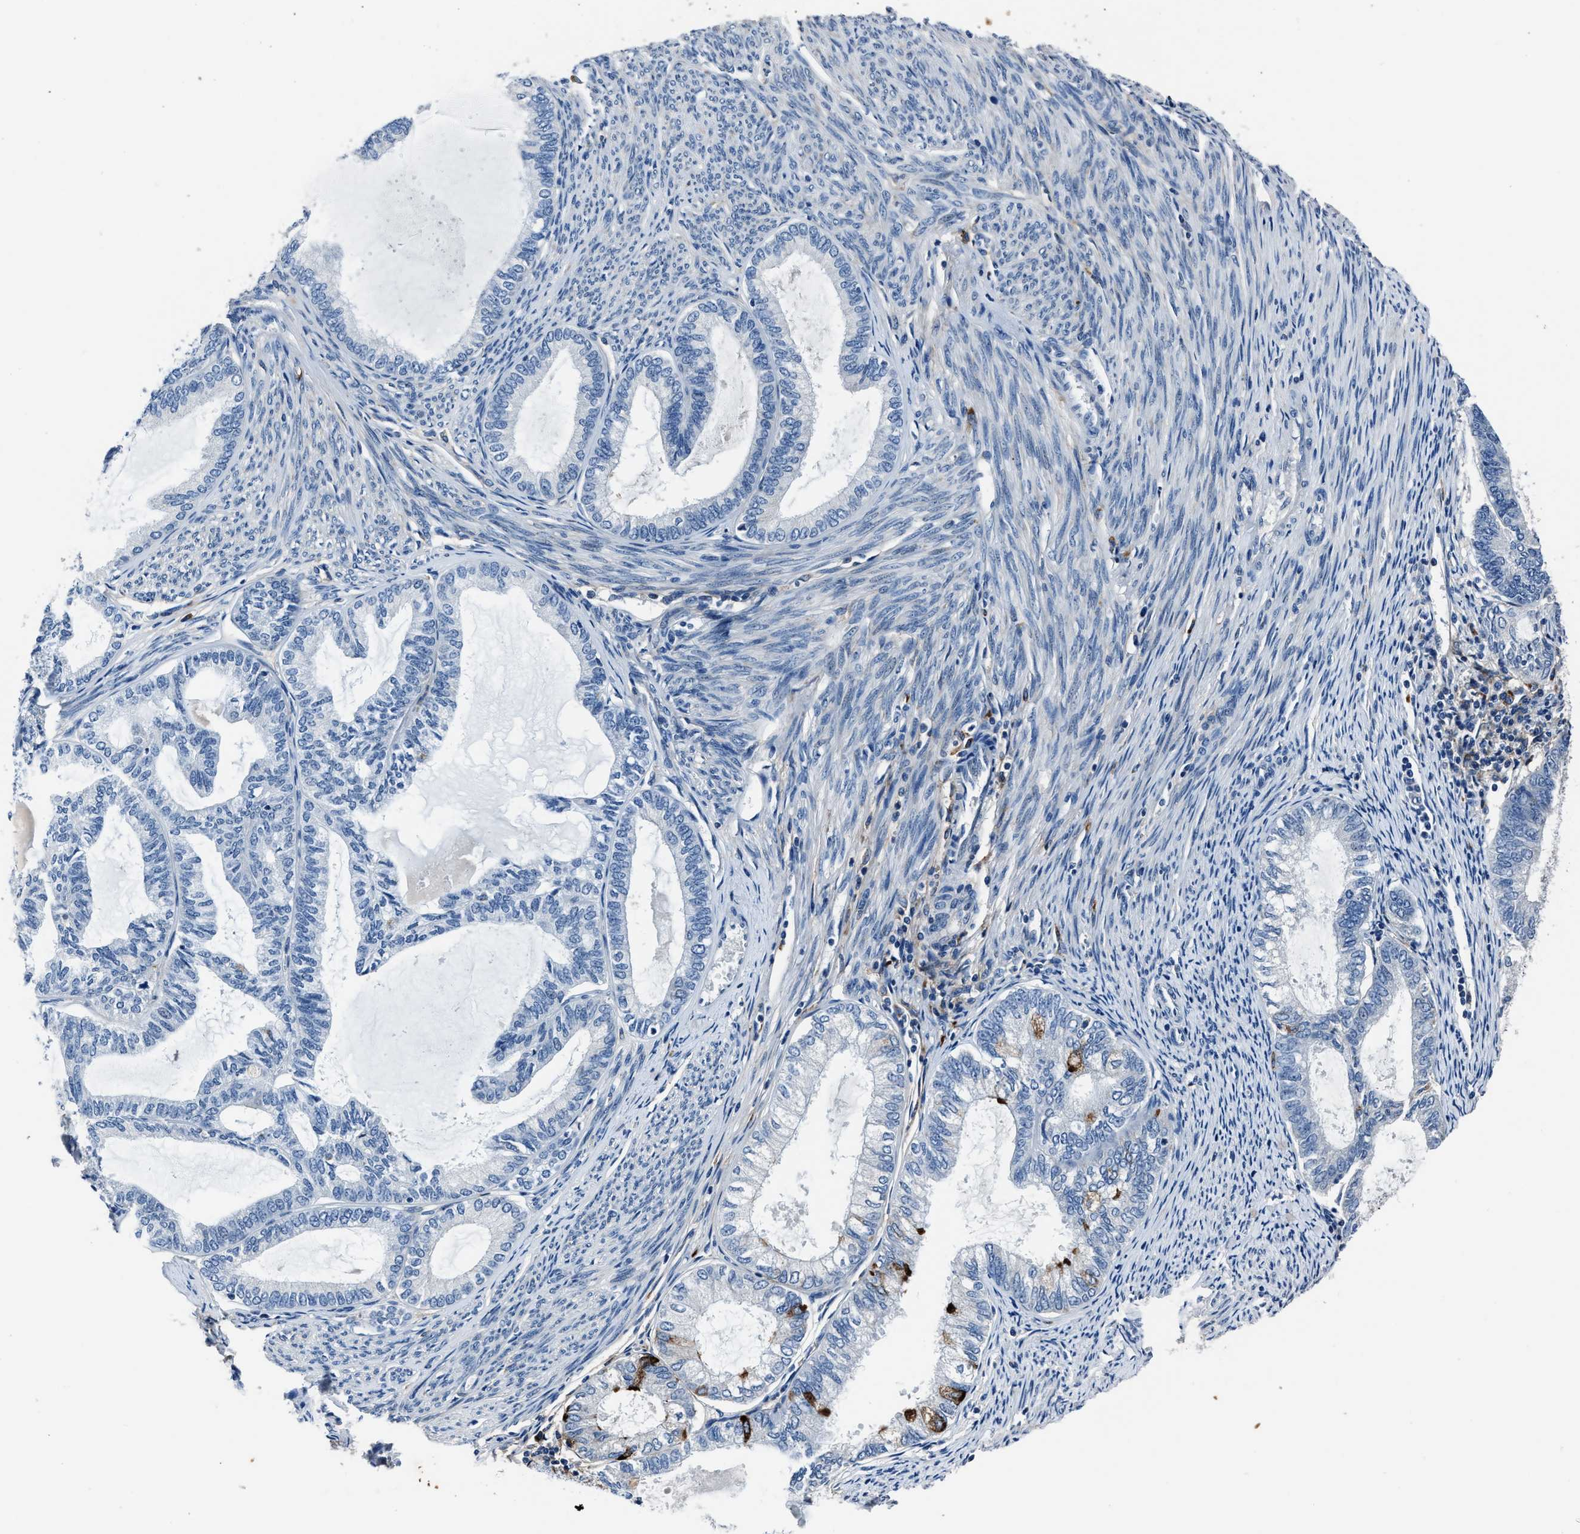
{"staining": {"intensity": "strong", "quantity": "<25%", "location": "cytoplasmic/membranous"}, "tissue": "endometrial cancer", "cell_type": "Tumor cells", "image_type": "cancer", "snomed": [{"axis": "morphology", "description": "Adenocarcinoma, NOS"}, {"axis": "topography", "description": "Endometrium"}], "caption": "IHC micrograph of adenocarcinoma (endometrial) stained for a protein (brown), which demonstrates medium levels of strong cytoplasmic/membranous staining in approximately <25% of tumor cells.", "gene": "FGL2", "patient": {"sex": "female", "age": 86}}